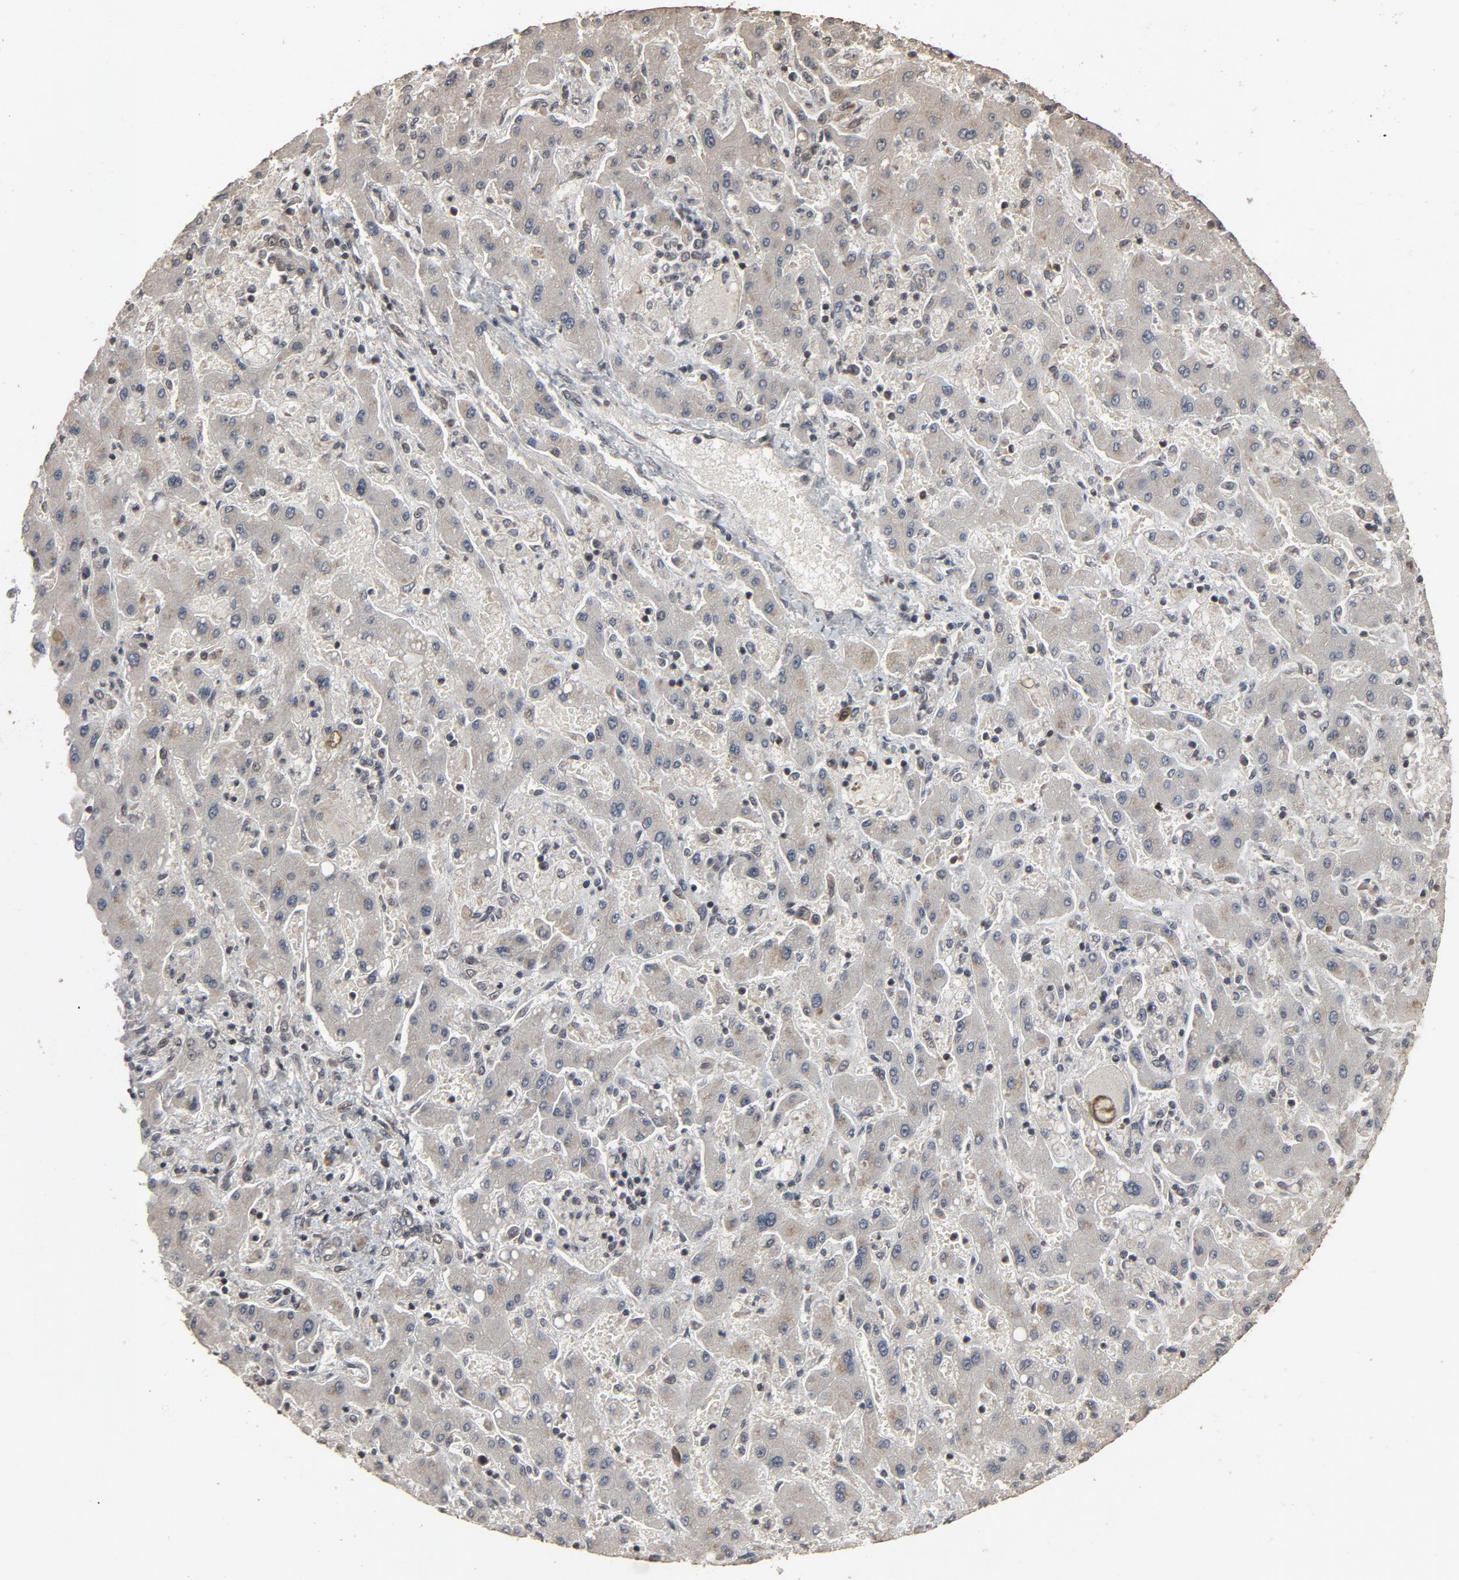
{"staining": {"intensity": "weak", "quantity": "<25%", "location": "cytoplasmic/membranous"}, "tissue": "liver cancer", "cell_type": "Tumor cells", "image_type": "cancer", "snomed": [{"axis": "morphology", "description": "Cholangiocarcinoma"}, {"axis": "topography", "description": "Liver"}], "caption": "The immunohistochemistry (IHC) photomicrograph has no significant staining in tumor cells of liver cancer (cholangiocarcinoma) tissue.", "gene": "POM121", "patient": {"sex": "male", "age": 50}}